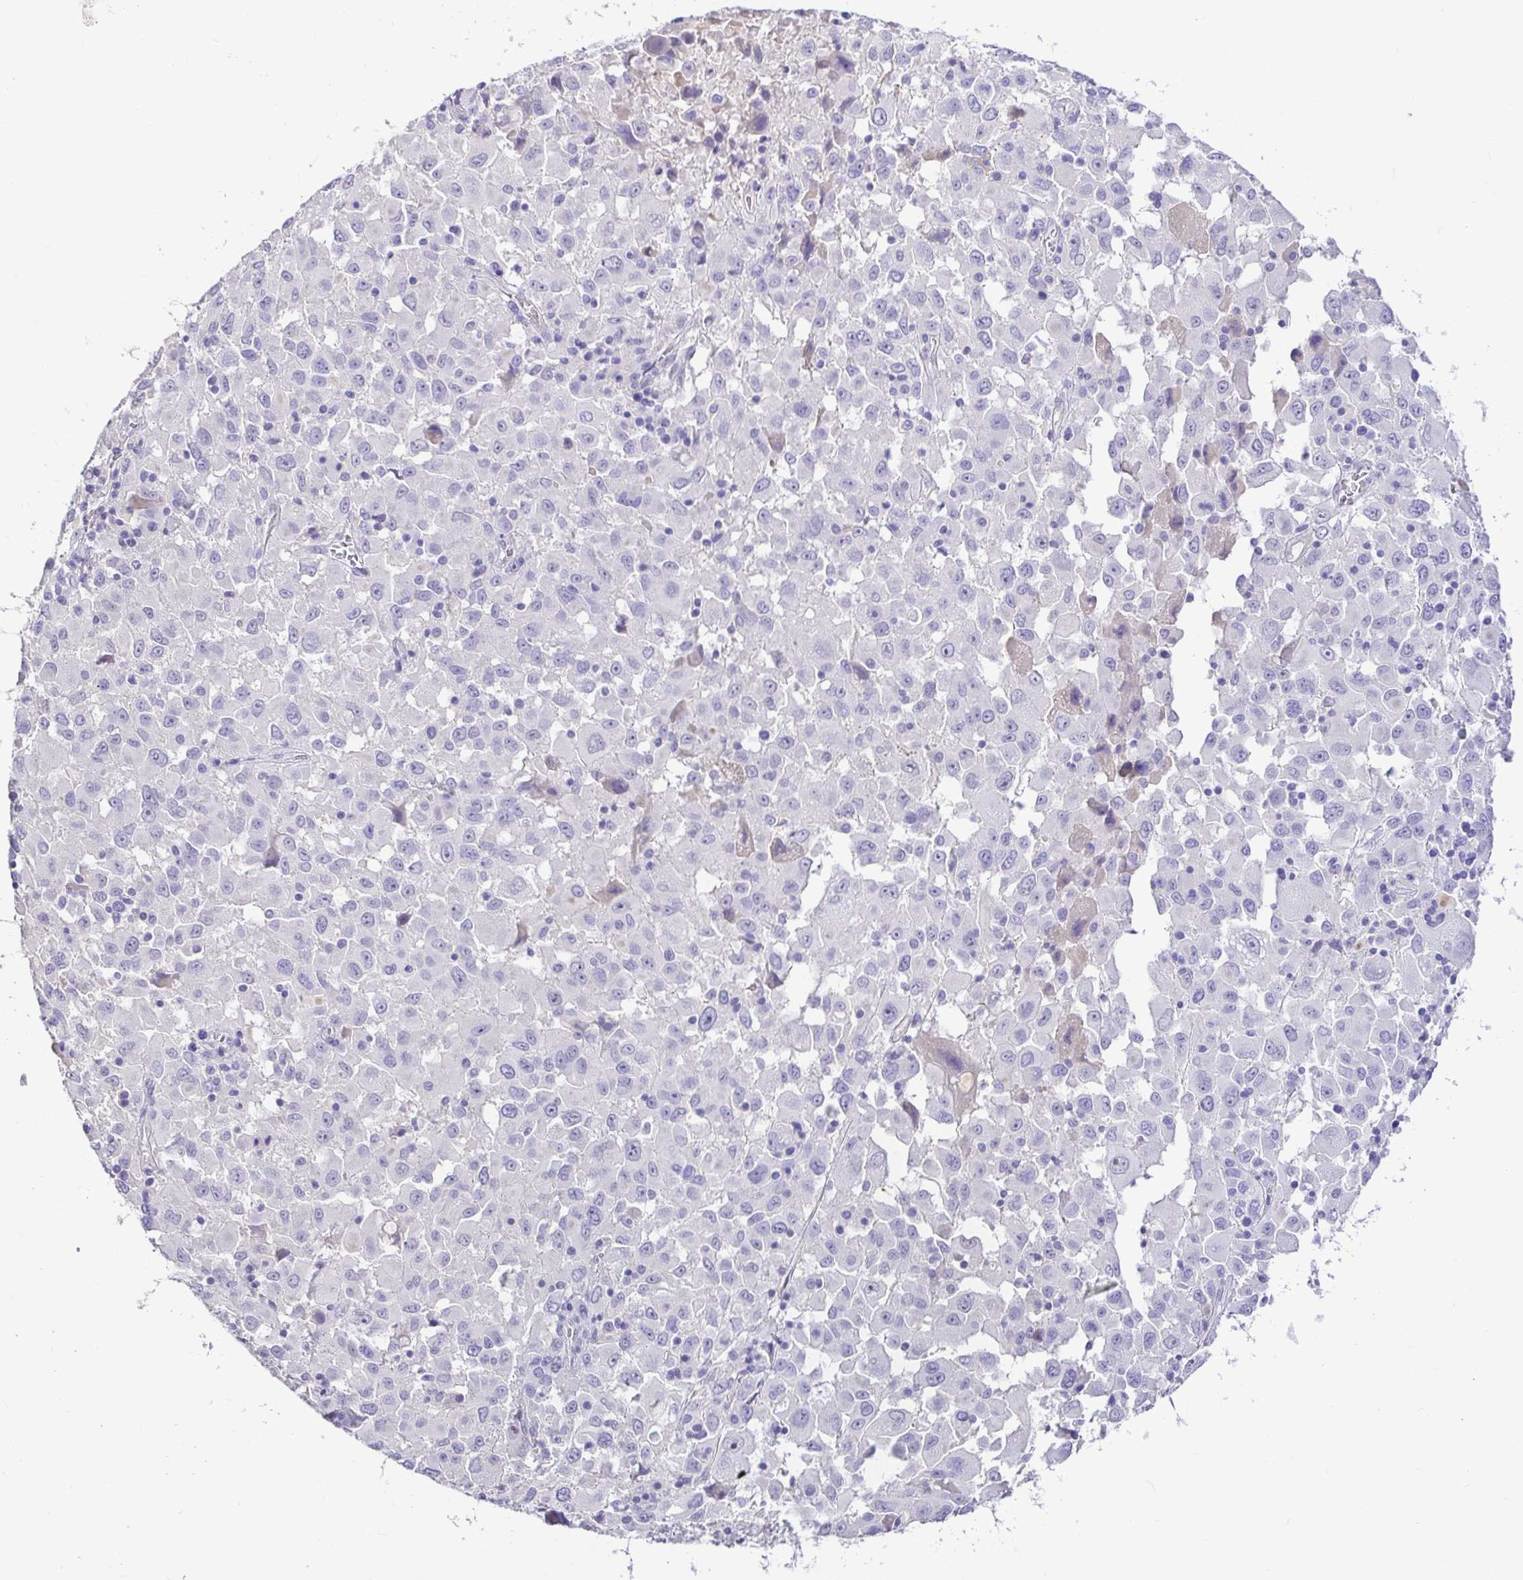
{"staining": {"intensity": "negative", "quantity": "none", "location": "none"}, "tissue": "melanoma", "cell_type": "Tumor cells", "image_type": "cancer", "snomed": [{"axis": "morphology", "description": "Malignant melanoma, Metastatic site"}, {"axis": "topography", "description": "Soft tissue"}], "caption": "Melanoma was stained to show a protein in brown. There is no significant positivity in tumor cells. (DAB immunohistochemistry (IHC), high magnification).", "gene": "CDO1", "patient": {"sex": "male", "age": 50}}